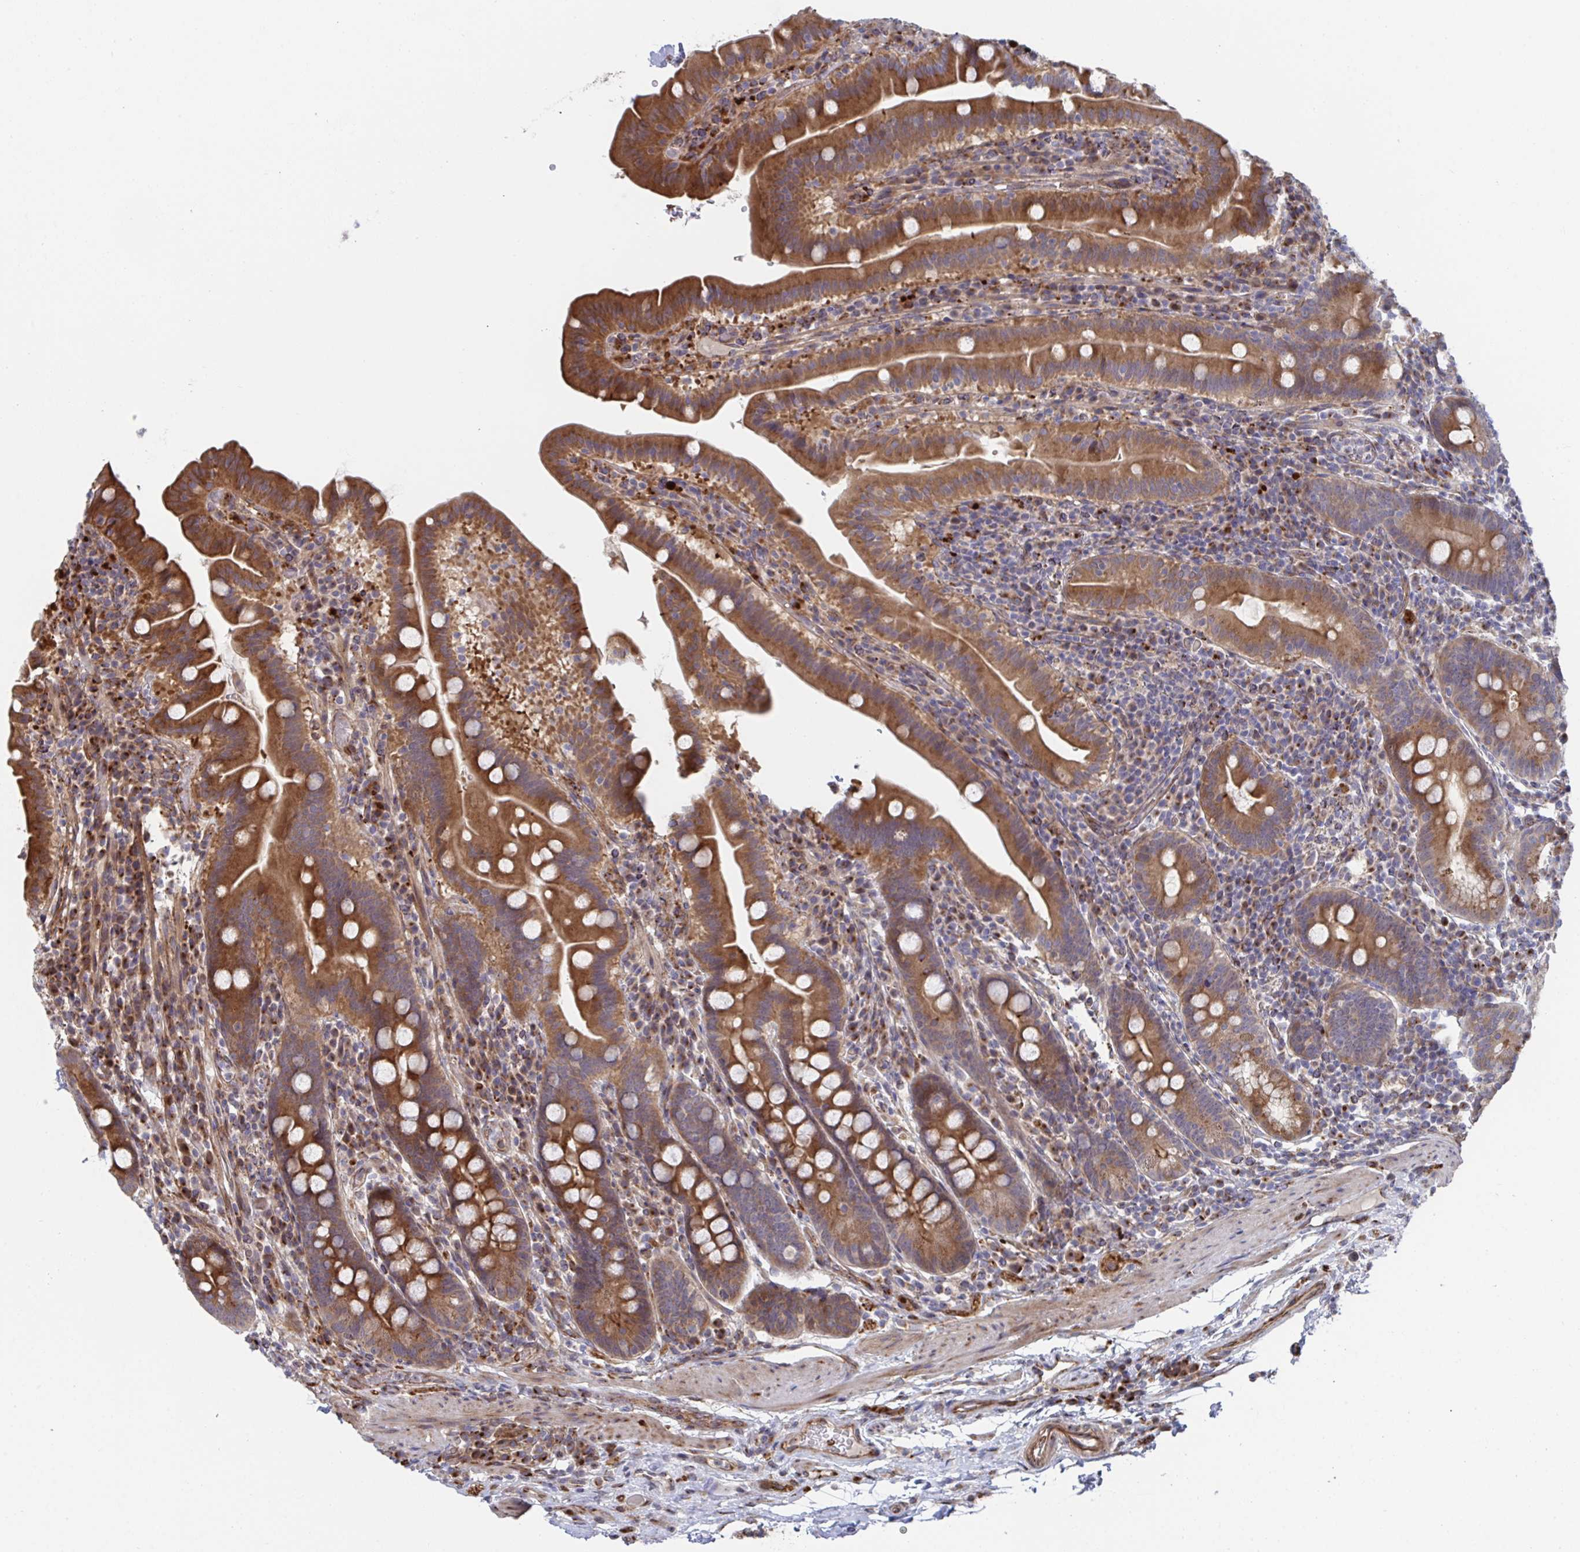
{"staining": {"intensity": "strong", "quantity": ">75%", "location": "cytoplasmic/membranous"}, "tissue": "small intestine", "cell_type": "Glandular cells", "image_type": "normal", "snomed": [{"axis": "morphology", "description": "Normal tissue, NOS"}, {"axis": "topography", "description": "Small intestine"}], "caption": "Protein expression analysis of unremarkable small intestine shows strong cytoplasmic/membranous staining in approximately >75% of glandular cells. (brown staining indicates protein expression, while blue staining denotes nuclei).", "gene": "FJX1", "patient": {"sex": "male", "age": 26}}